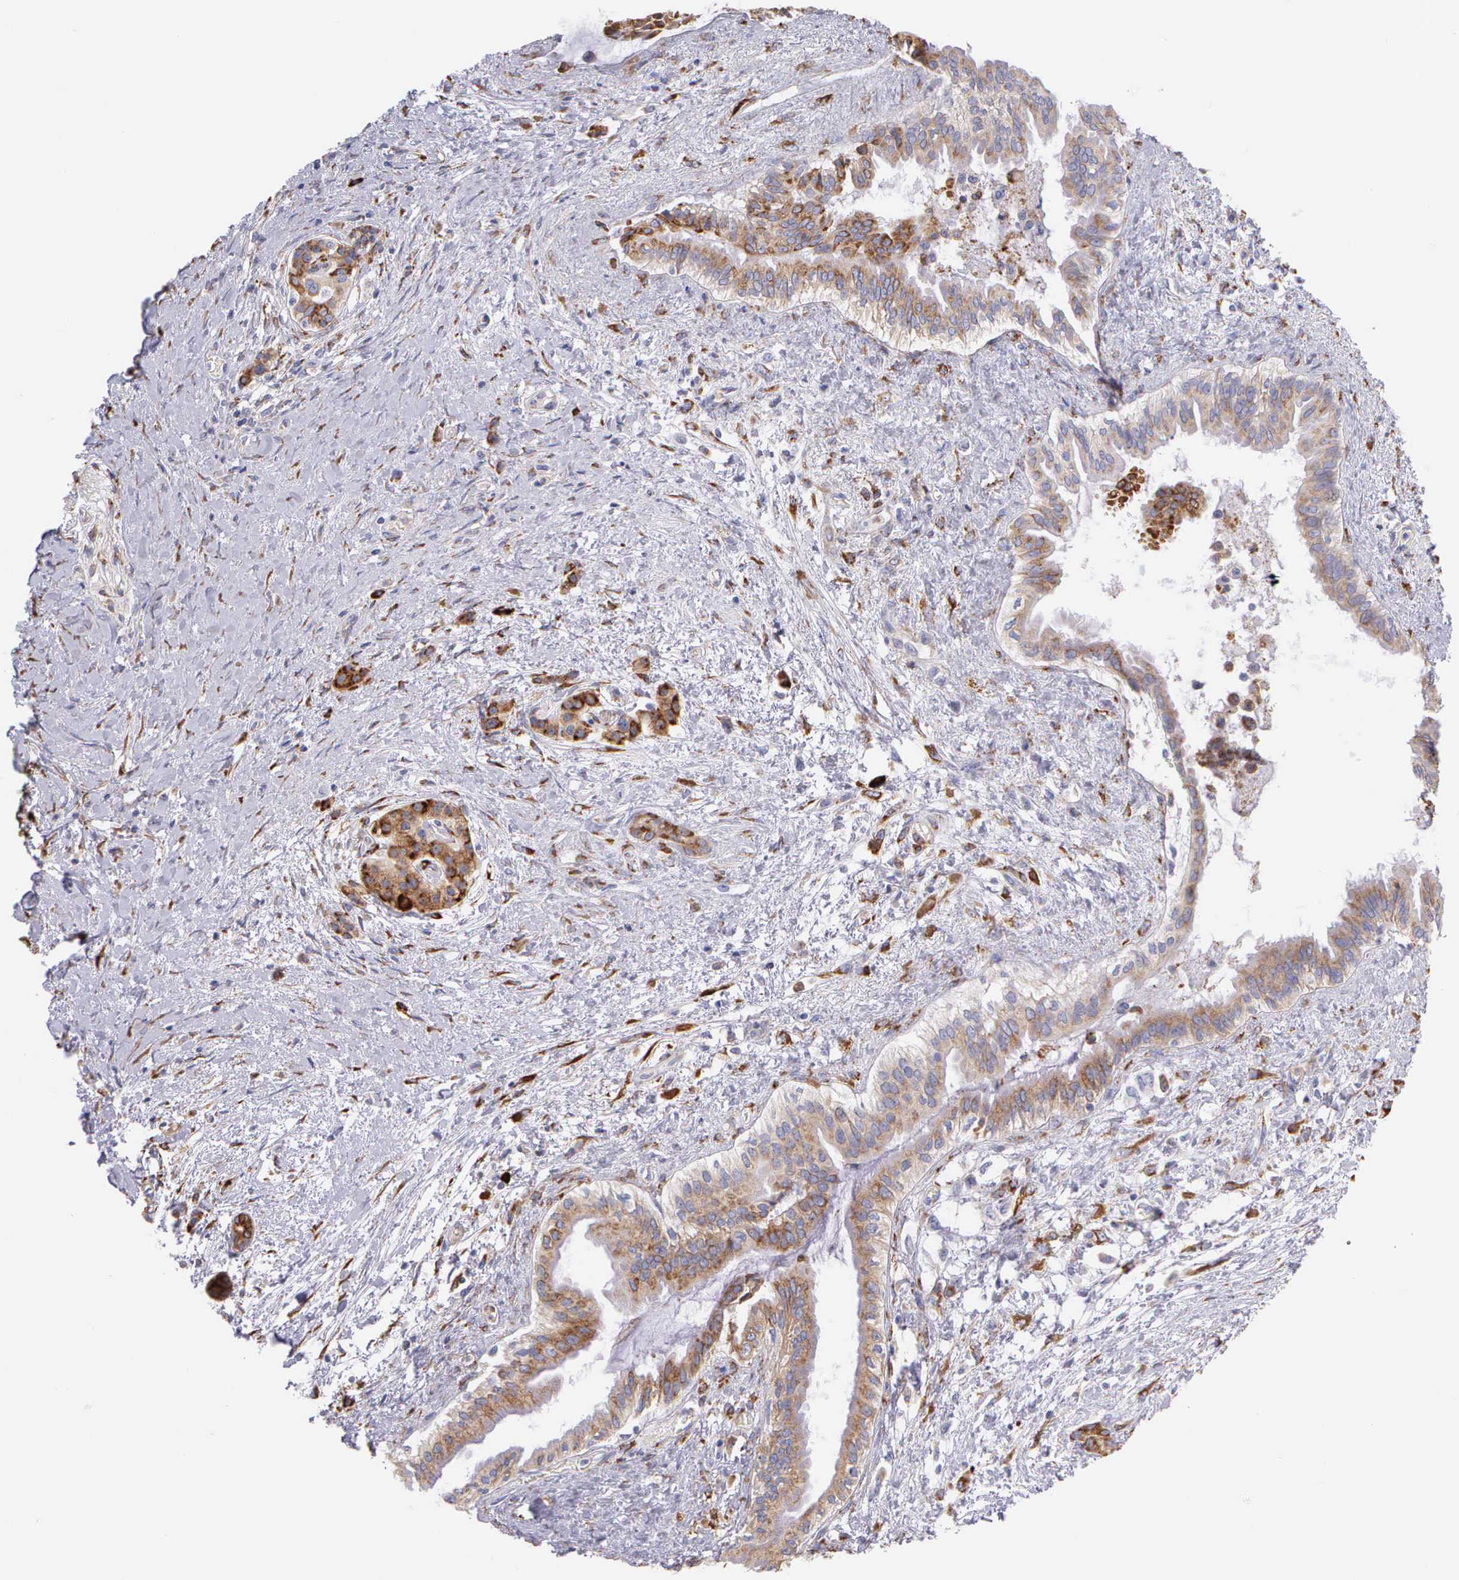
{"staining": {"intensity": "strong", "quantity": ">75%", "location": "cytoplasmic/membranous"}, "tissue": "pancreatic cancer", "cell_type": "Tumor cells", "image_type": "cancer", "snomed": [{"axis": "morphology", "description": "Adenocarcinoma, NOS"}, {"axis": "topography", "description": "Pancreas"}], "caption": "A histopathology image of human pancreatic cancer (adenocarcinoma) stained for a protein shows strong cytoplasmic/membranous brown staining in tumor cells.", "gene": "CKAP4", "patient": {"sex": "female", "age": 64}}